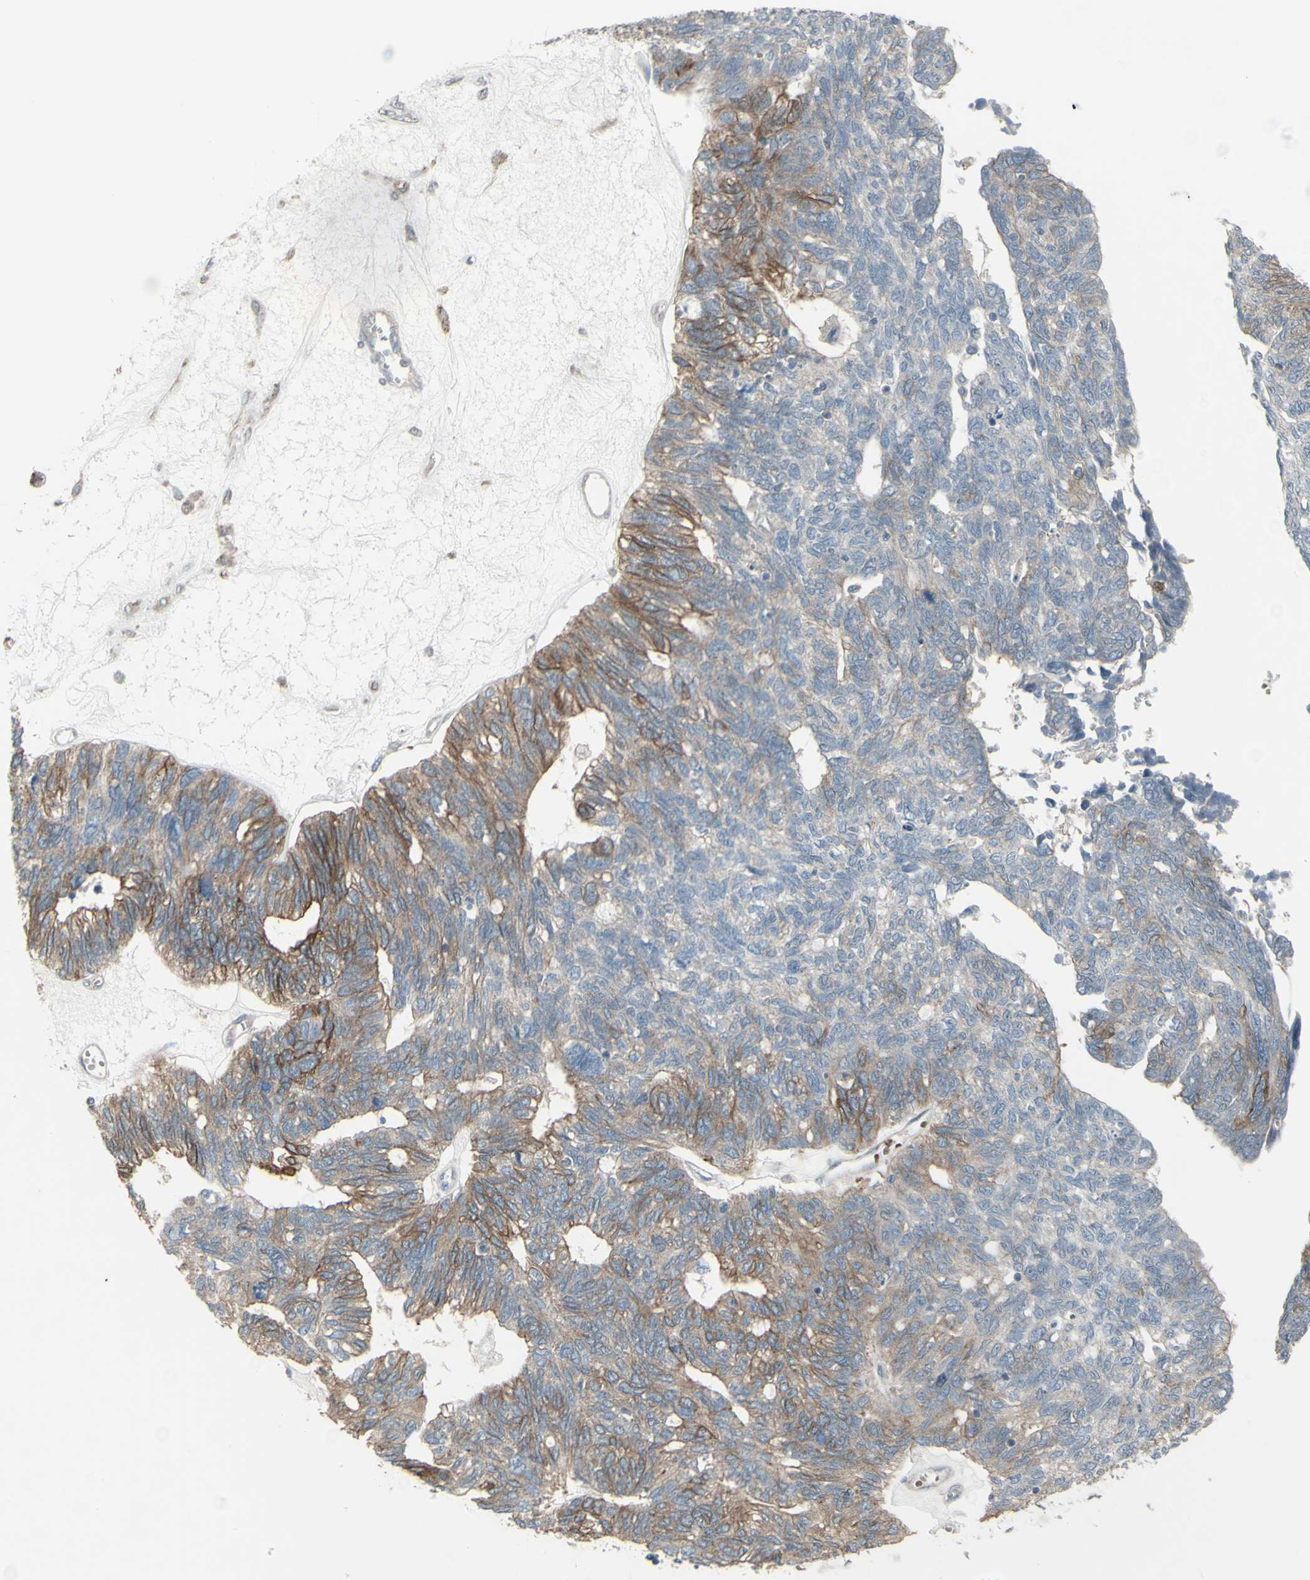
{"staining": {"intensity": "moderate", "quantity": "25%-75%", "location": "cytoplasmic/membranous"}, "tissue": "ovarian cancer", "cell_type": "Tumor cells", "image_type": "cancer", "snomed": [{"axis": "morphology", "description": "Cystadenocarcinoma, serous, NOS"}, {"axis": "topography", "description": "Ovary"}], "caption": "Ovarian serous cystadenocarcinoma was stained to show a protein in brown. There is medium levels of moderate cytoplasmic/membranous expression in about 25%-75% of tumor cells.", "gene": "GRAMD1B", "patient": {"sex": "female", "age": 79}}